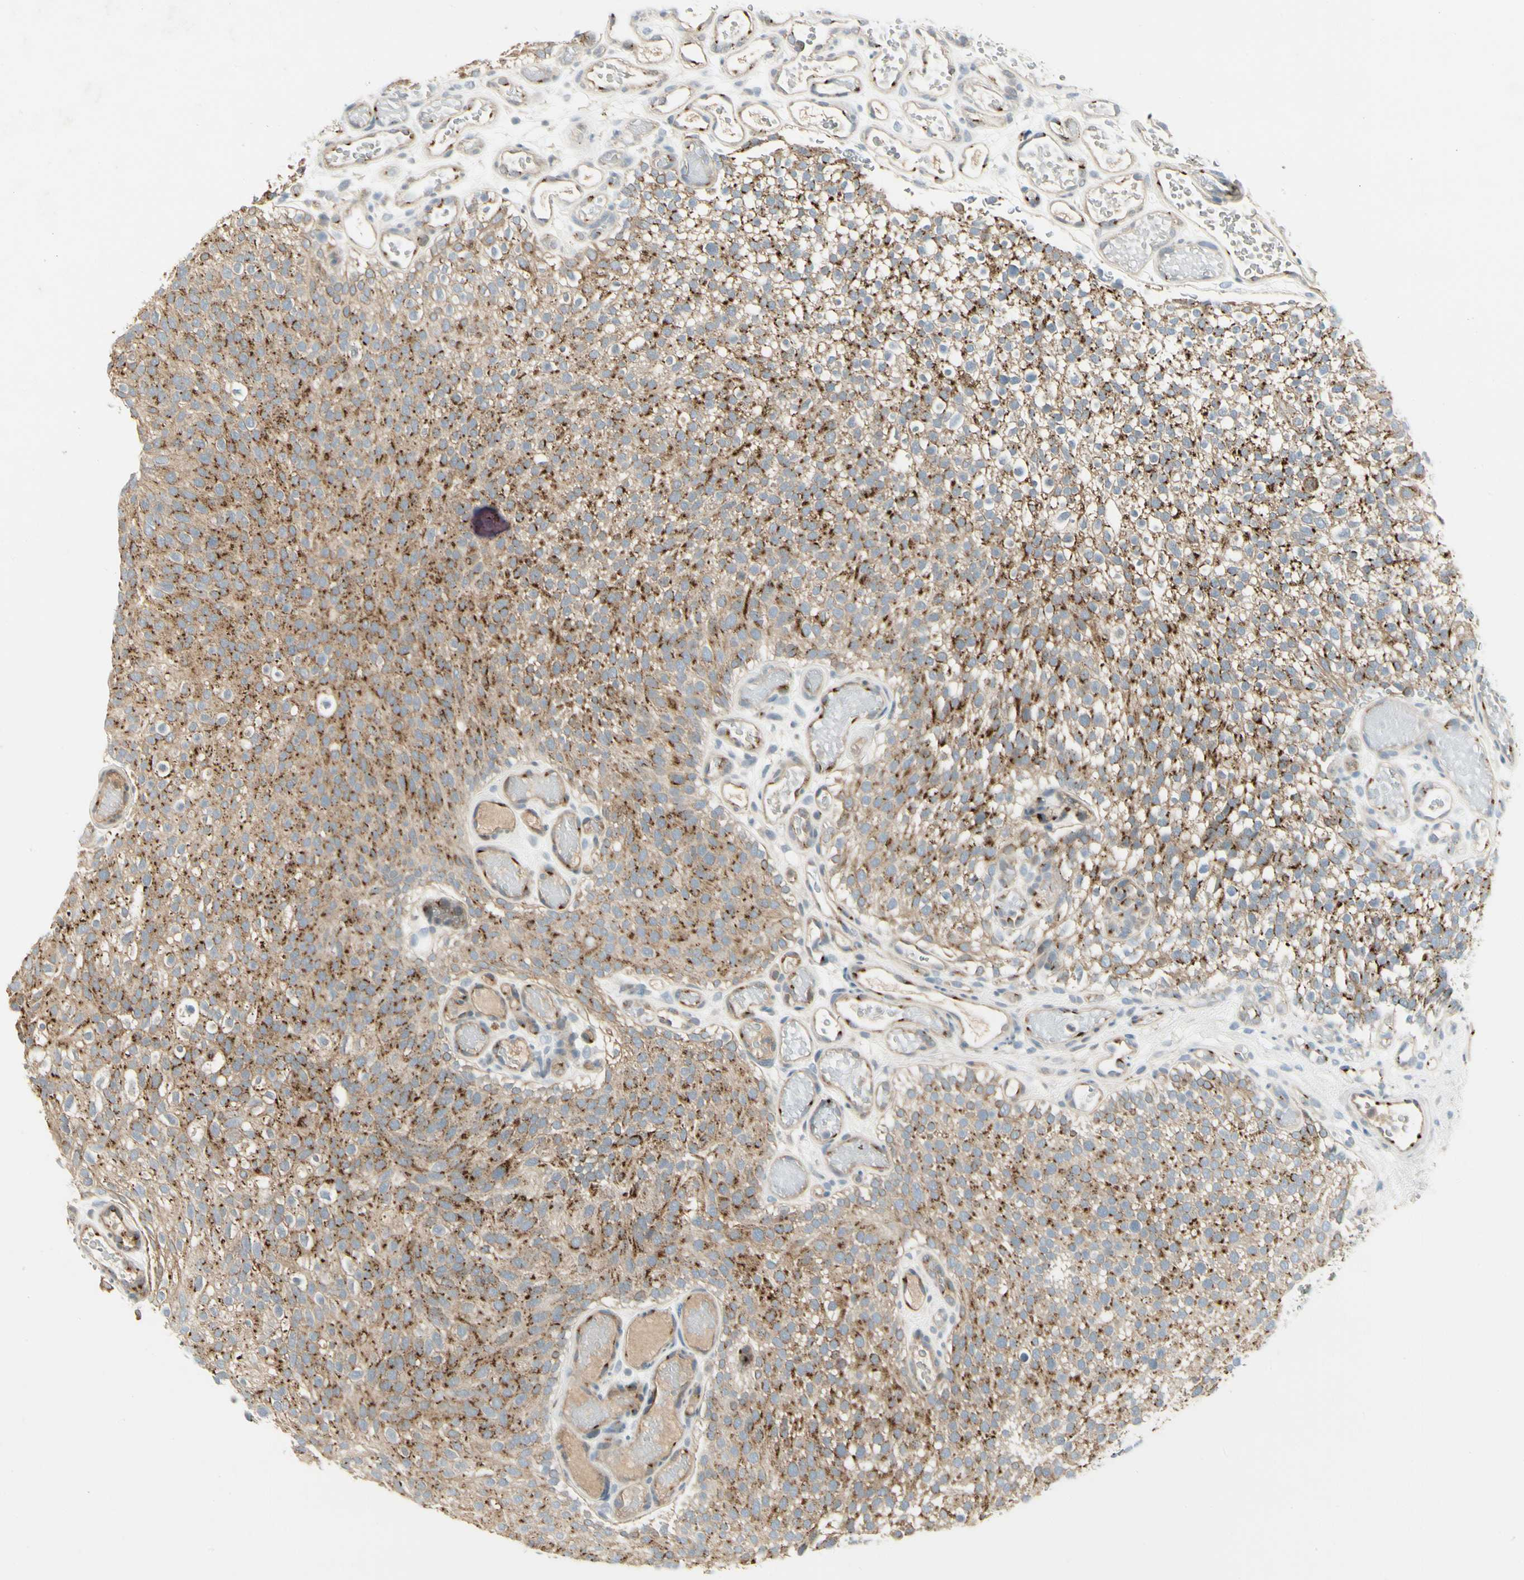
{"staining": {"intensity": "moderate", "quantity": ">75%", "location": "cytoplasmic/membranous"}, "tissue": "urothelial cancer", "cell_type": "Tumor cells", "image_type": "cancer", "snomed": [{"axis": "morphology", "description": "Urothelial carcinoma, Low grade"}, {"axis": "topography", "description": "Urinary bladder"}], "caption": "Moderate cytoplasmic/membranous staining for a protein is appreciated in about >75% of tumor cells of urothelial cancer using IHC.", "gene": "MANSC1", "patient": {"sex": "male", "age": 78}}